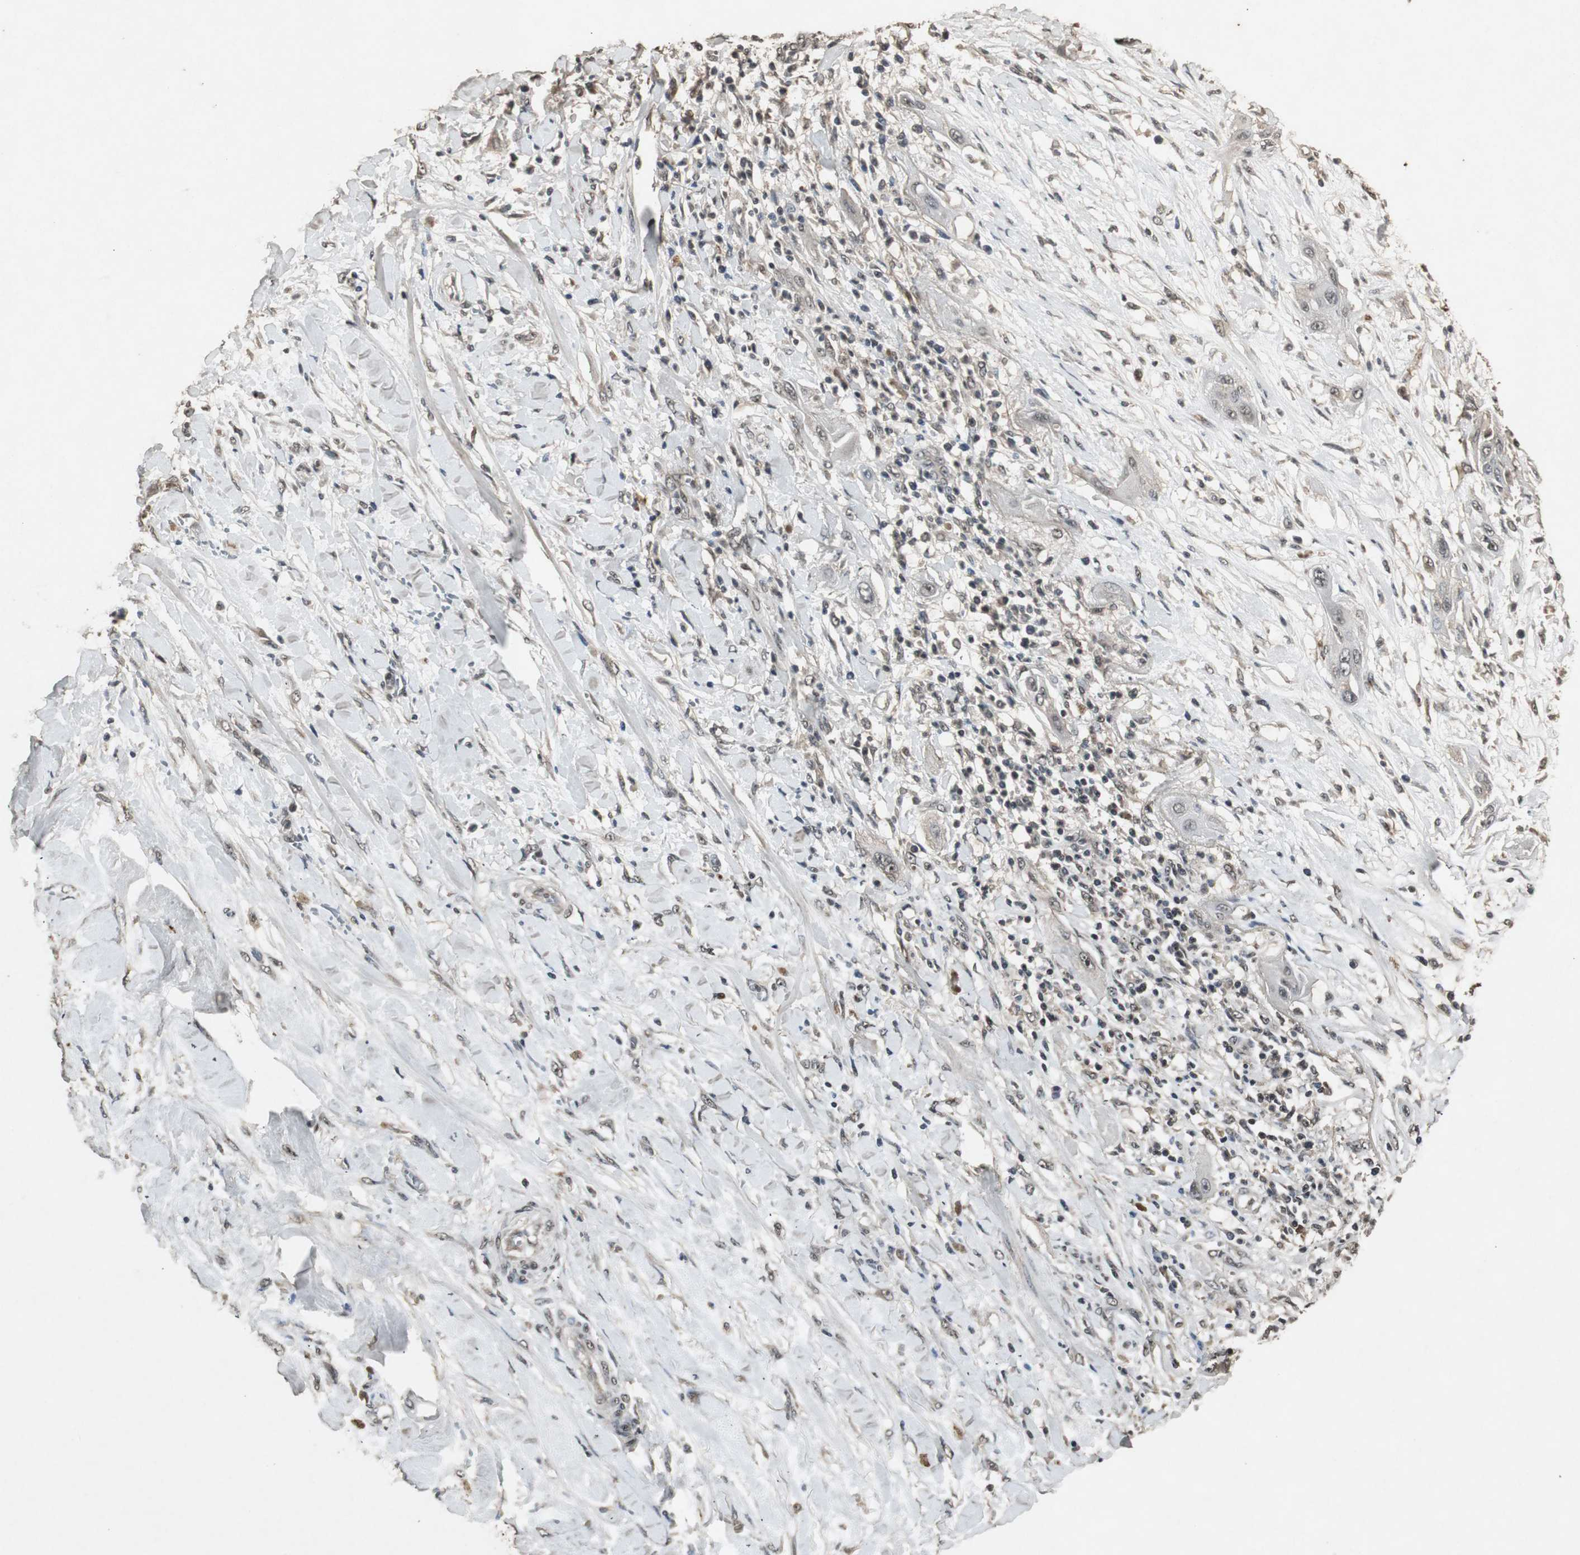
{"staining": {"intensity": "moderate", "quantity": ">75%", "location": "nuclear"}, "tissue": "lung cancer", "cell_type": "Tumor cells", "image_type": "cancer", "snomed": [{"axis": "morphology", "description": "Squamous cell carcinoma, NOS"}, {"axis": "topography", "description": "Lung"}], "caption": "Protein positivity by IHC shows moderate nuclear expression in about >75% of tumor cells in squamous cell carcinoma (lung).", "gene": "EMX1", "patient": {"sex": "female", "age": 47}}